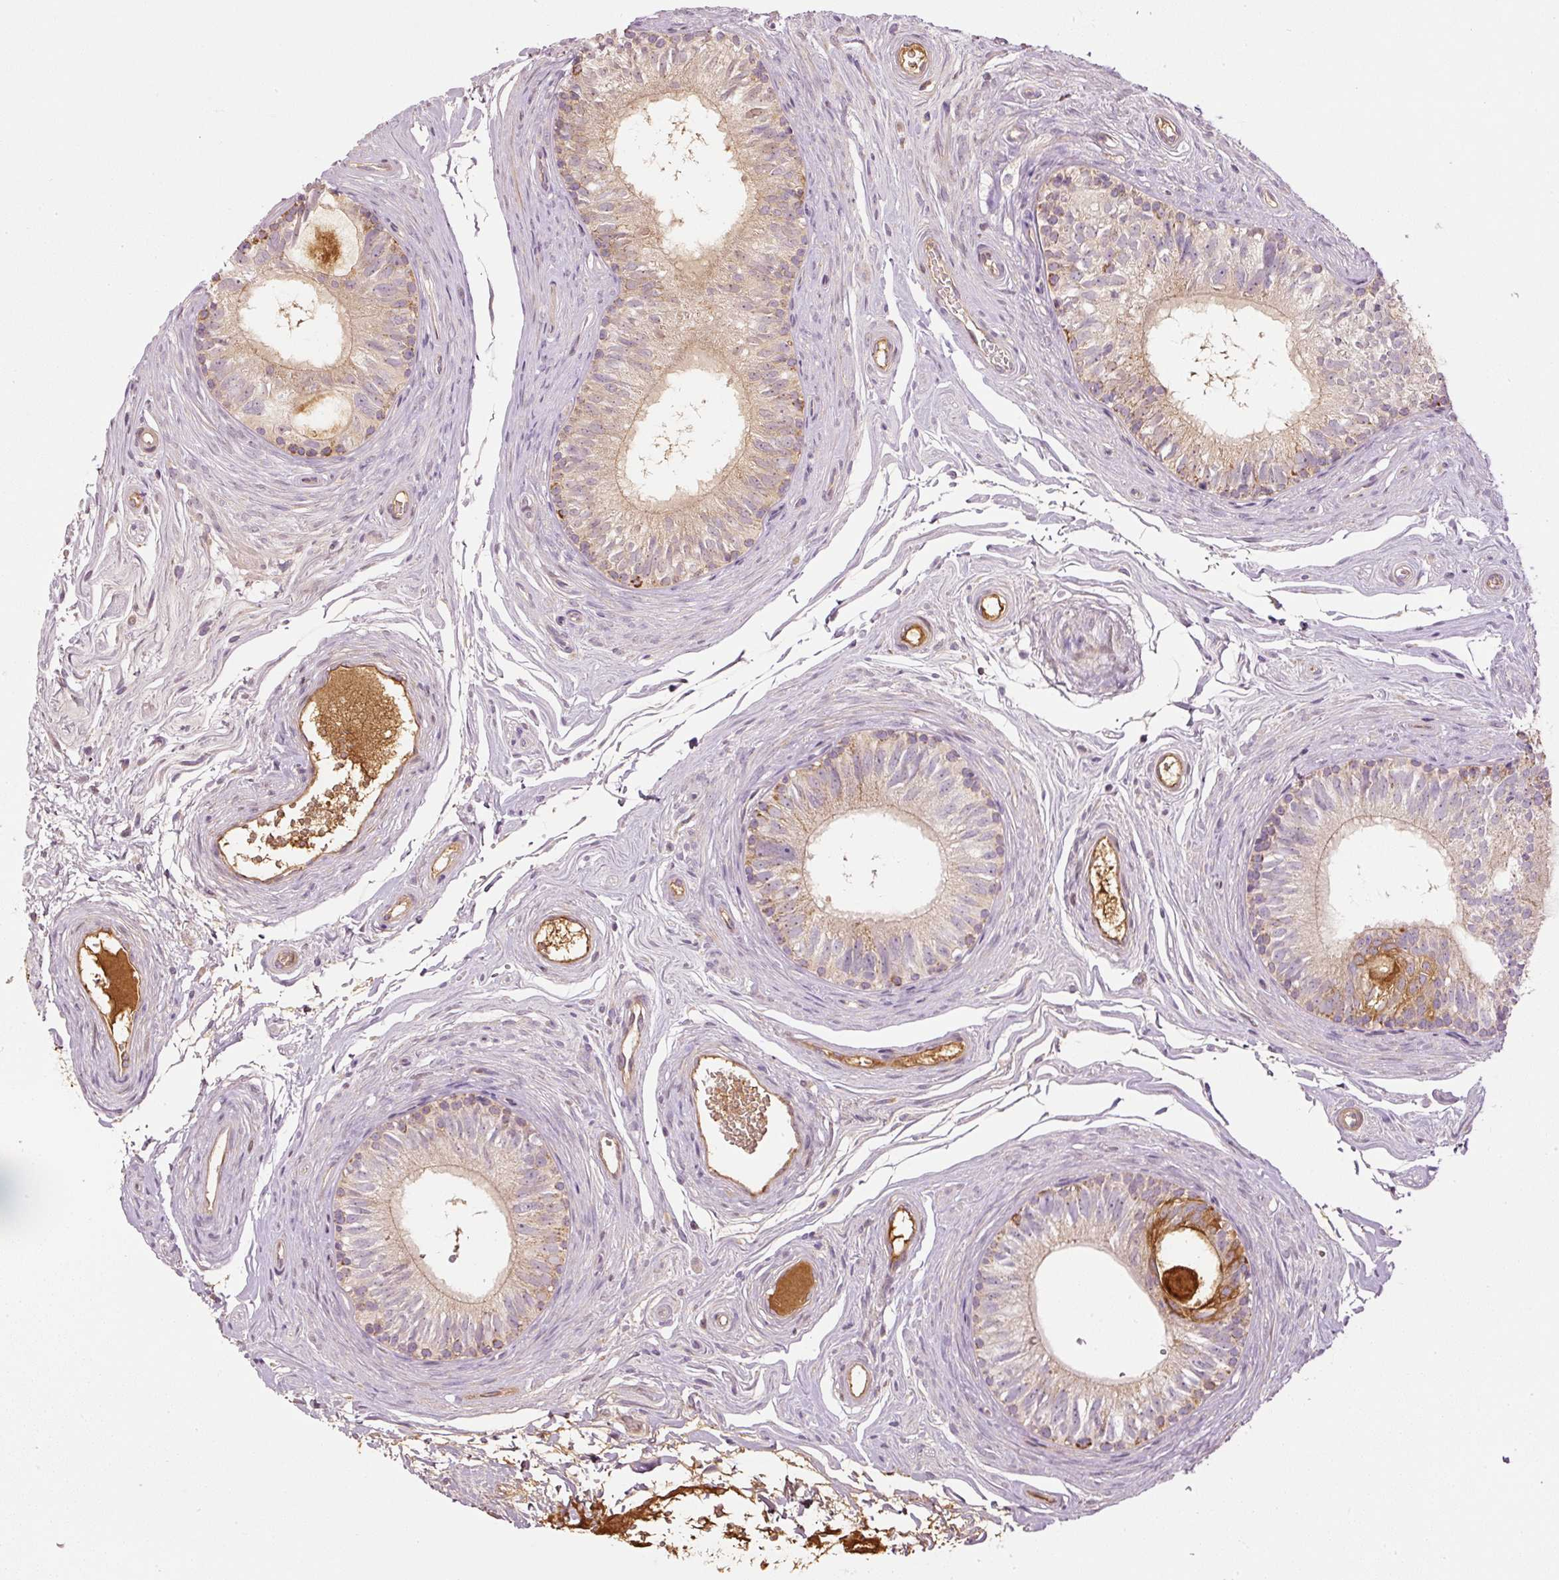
{"staining": {"intensity": "moderate", "quantity": "<25%", "location": "cytoplasmic/membranous"}, "tissue": "epididymis", "cell_type": "Glandular cells", "image_type": "normal", "snomed": [{"axis": "morphology", "description": "Normal tissue, NOS"}, {"axis": "topography", "description": "Epididymis"}], "caption": "A low amount of moderate cytoplasmic/membranous staining is present in about <25% of glandular cells in unremarkable epididymis. The protein is stained brown, and the nuclei are stained in blue (DAB IHC with brightfield microscopy, high magnification).", "gene": "SERPING1", "patient": {"sex": "male", "age": 45}}